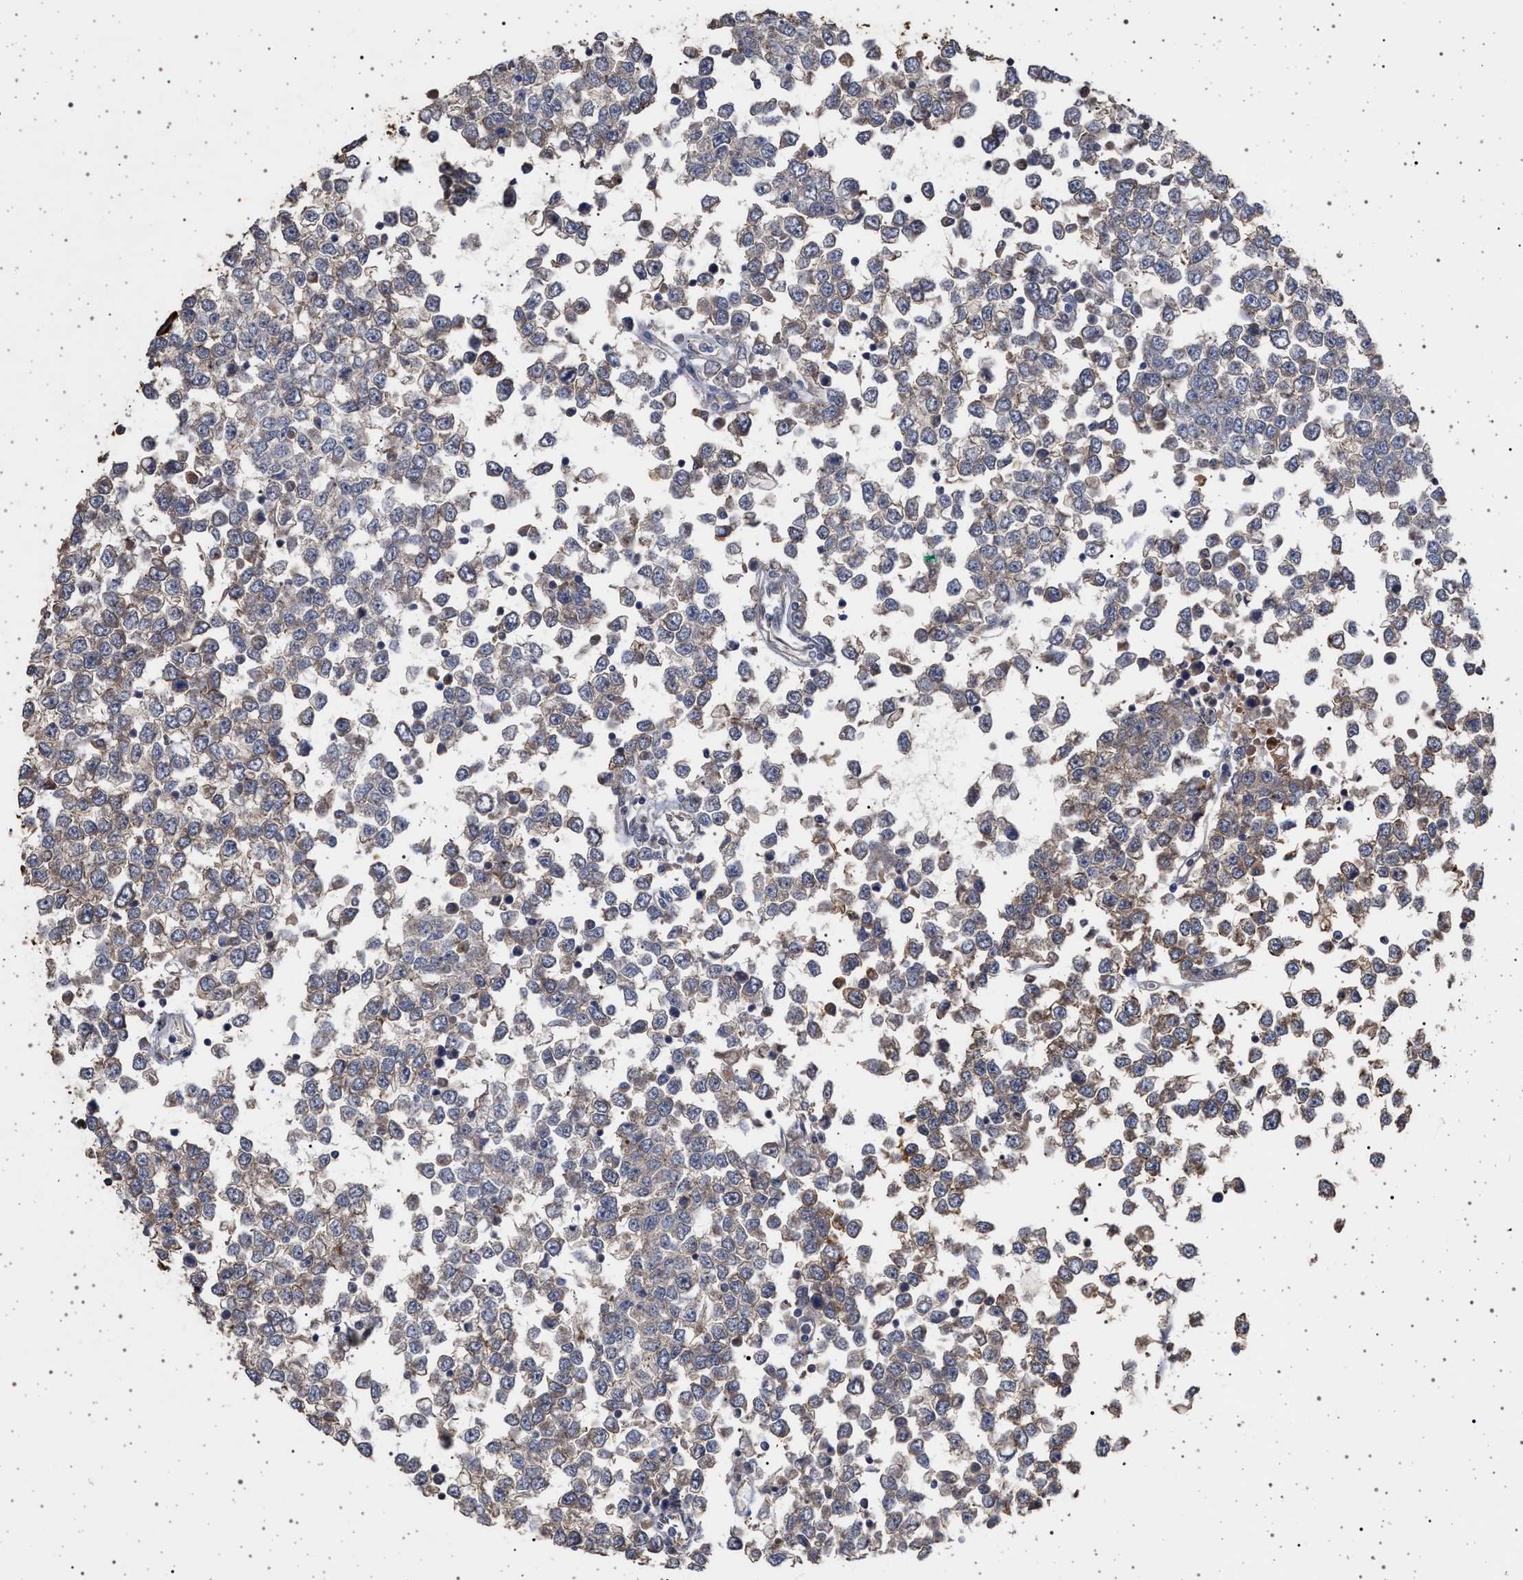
{"staining": {"intensity": "weak", "quantity": "25%-75%", "location": "cytoplasmic/membranous"}, "tissue": "testis cancer", "cell_type": "Tumor cells", "image_type": "cancer", "snomed": [{"axis": "morphology", "description": "Seminoma, NOS"}, {"axis": "topography", "description": "Testis"}], "caption": "Immunohistochemical staining of seminoma (testis) shows low levels of weak cytoplasmic/membranous protein staining in approximately 25%-75% of tumor cells. (brown staining indicates protein expression, while blue staining denotes nuclei).", "gene": "IFT20", "patient": {"sex": "male", "age": 65}}